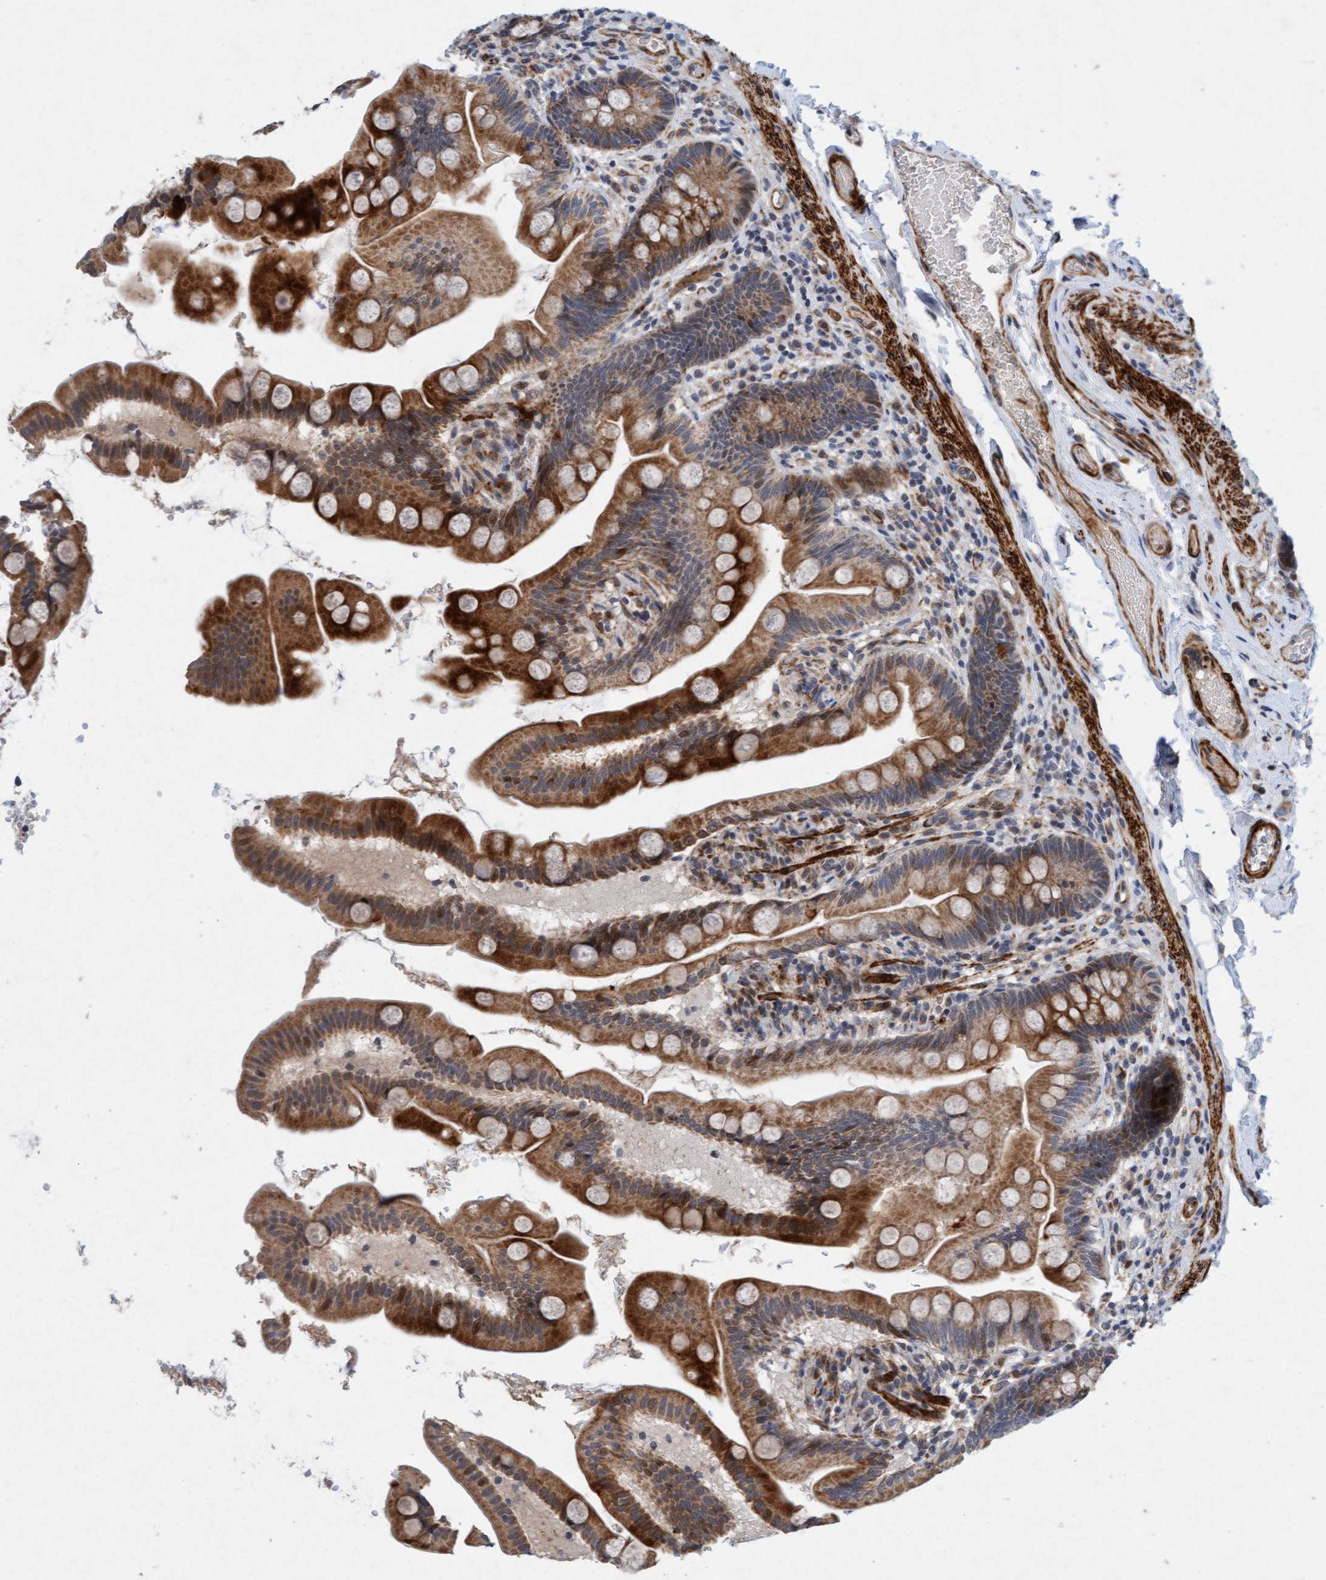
{"staining": {"intensity": "strong", "quantity": ">75%", "location": "cytoplasmic/membranous"}, "tissue": "small intestine", "cell_type": "Glandular cells", "image_type": "normal", "snomed": [{"axis": "morphology", "description": "Normal tissue, NOS"}, {"axis": "topography", "description": "Small intestine"}], "caption": "IHC (DAB) staining of unremarkable small intestine shows strong cytoplasmic/membranous protein positivity in about >75% of glandular cells. The staining was performed using DAB to visualize the protein expression in brown, while the nuclei were stained in blue with hematoxylin (Magnification: 20x).", "gene": "TMEM70", "patient": {"sex": "female", "age": 56}}